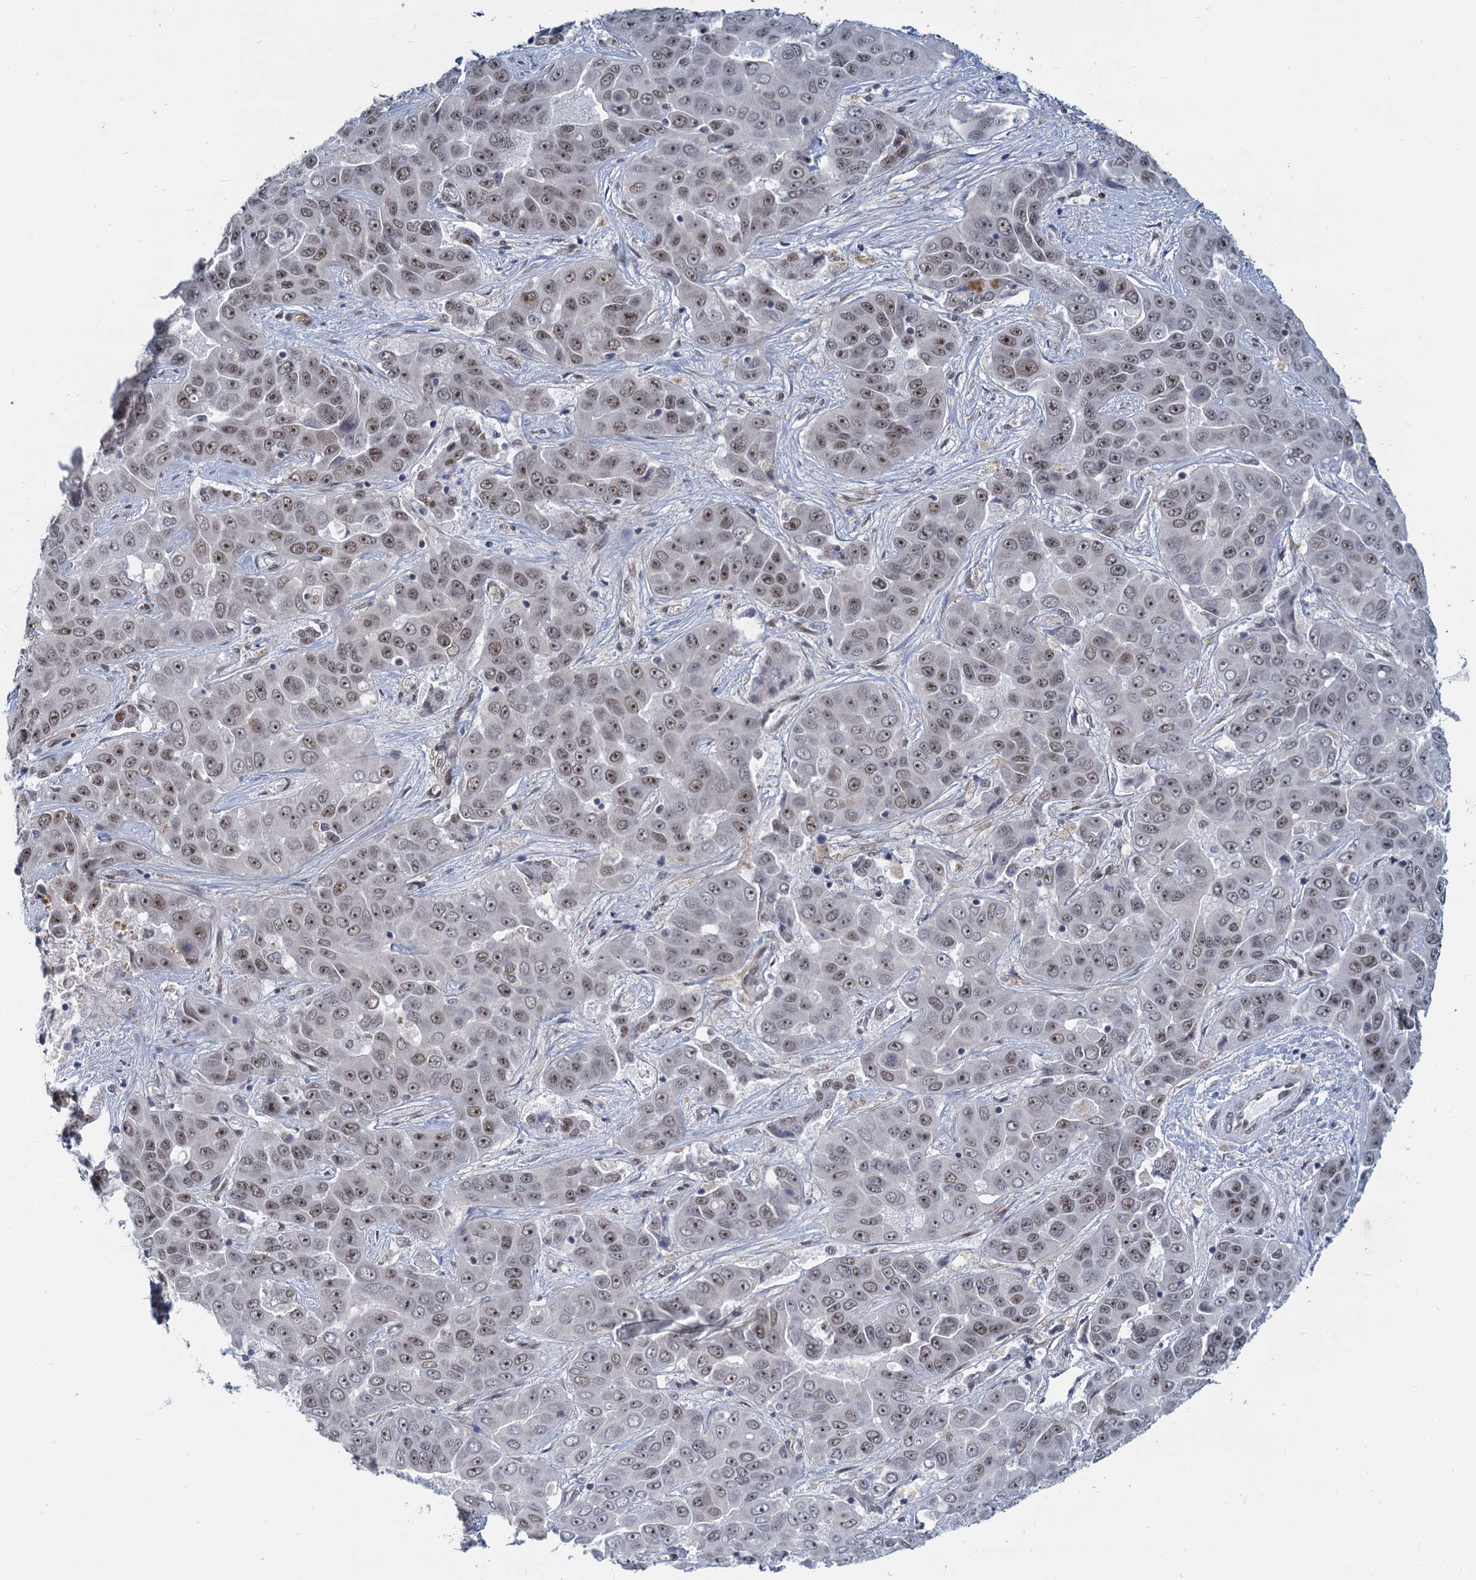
{"staining": {"intensity": "weak", "quantity": "25%-75%", "location": "nuclear"}, "tissue": "liver cancer", "cell_type": "Tumor cells", "image_type": "cancer", "snomed": [{"axis": "morphology", "description": "Cholangiocarcinoma"}, {"axis": "topography", "description": "Liver"}], "caption": "DAB immunohistochemical staining of human liver cholangiocarcinoma shows weak nuclear protein positivity in about 25%-75% of tumor cells. The protein of interest is shown in brown color, while the nuclei are stained blue.", "gene": "RPRD1A", "patient": {"sex": "female", "age": 52}}